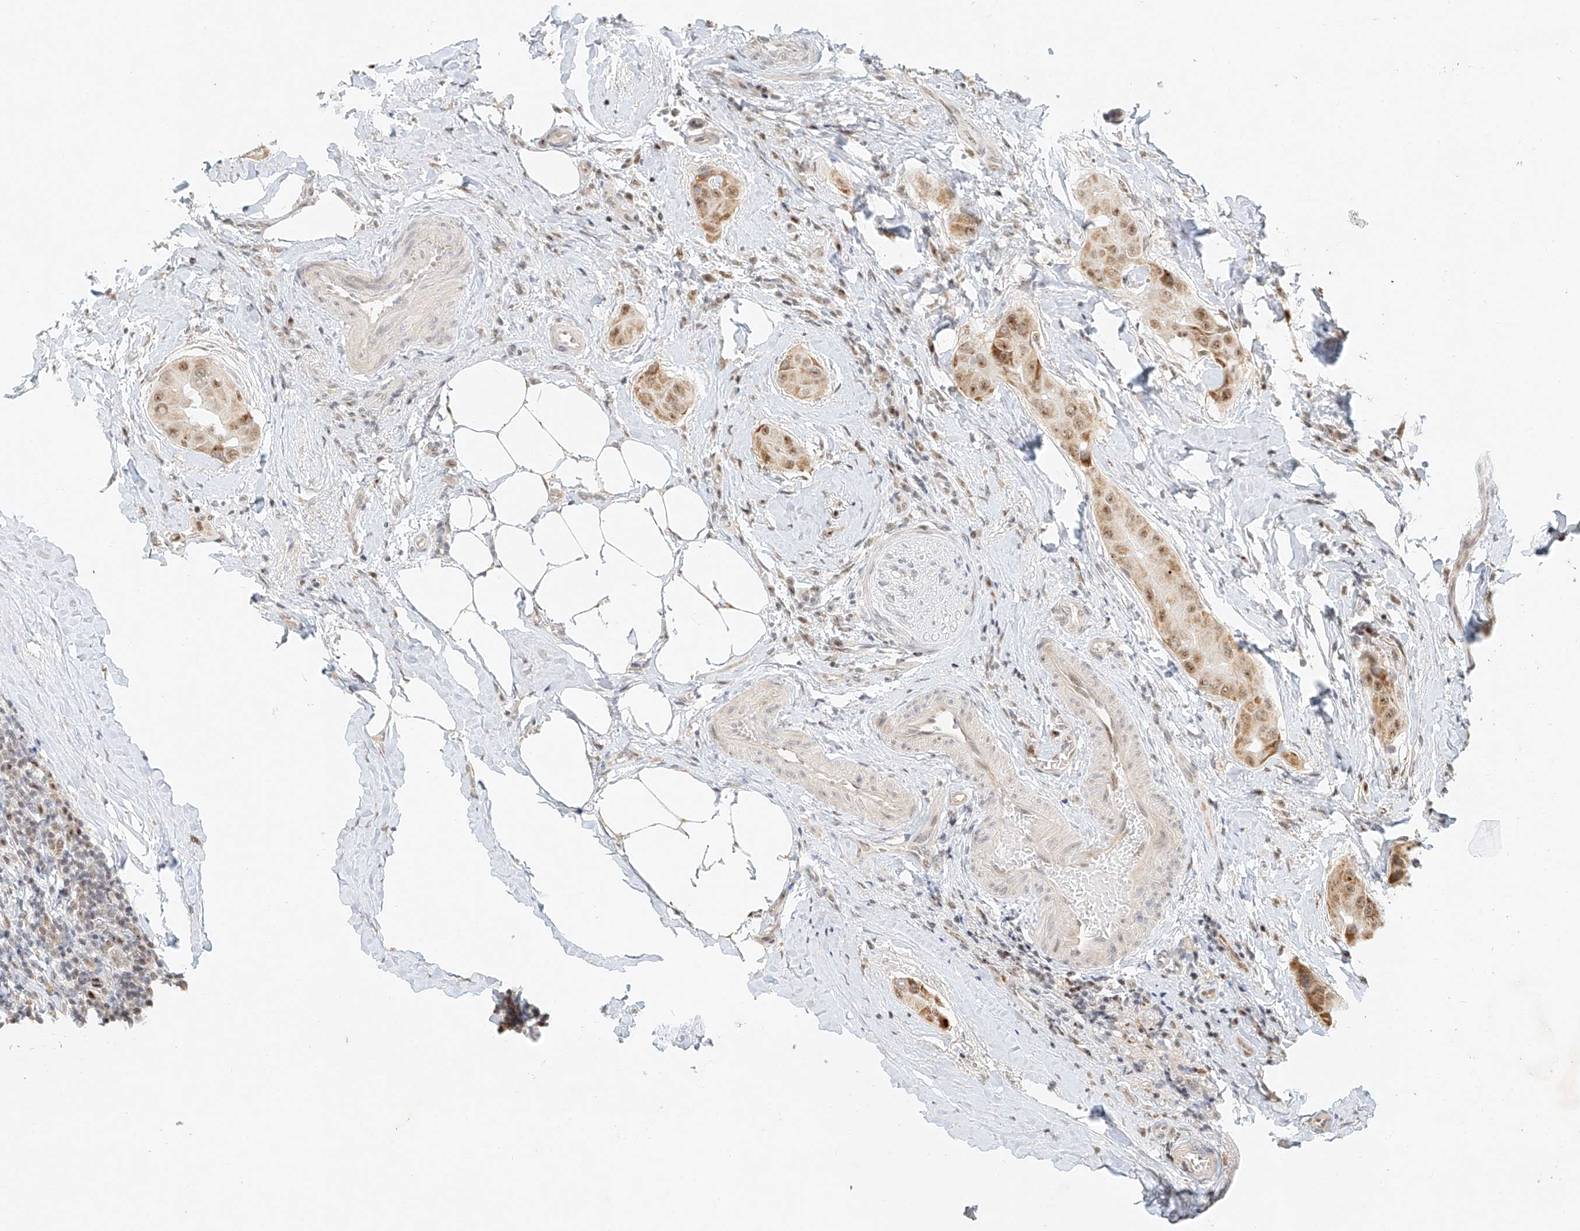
{"staining": {"intensity": "moderate", "quantity": ">75%", "location": "nuclear"}, "tissue": "thyroid cancer", "cell_type": "Tumor cells", "image_type": "cancer", "snomed": [{"axis": "morphology", "description": "Papillary adenocarcinoma, NOS"}, {"axis": "topography", "description": "Thyroid gland"}], "caption": "Thyroid cancer stained for a protein (brown) demonstrates moderate nuclear positive positivity in approximately >75% of tumor cells.", "gene": "CXorf58", "patient": {"sex": "male", "age": 33}}